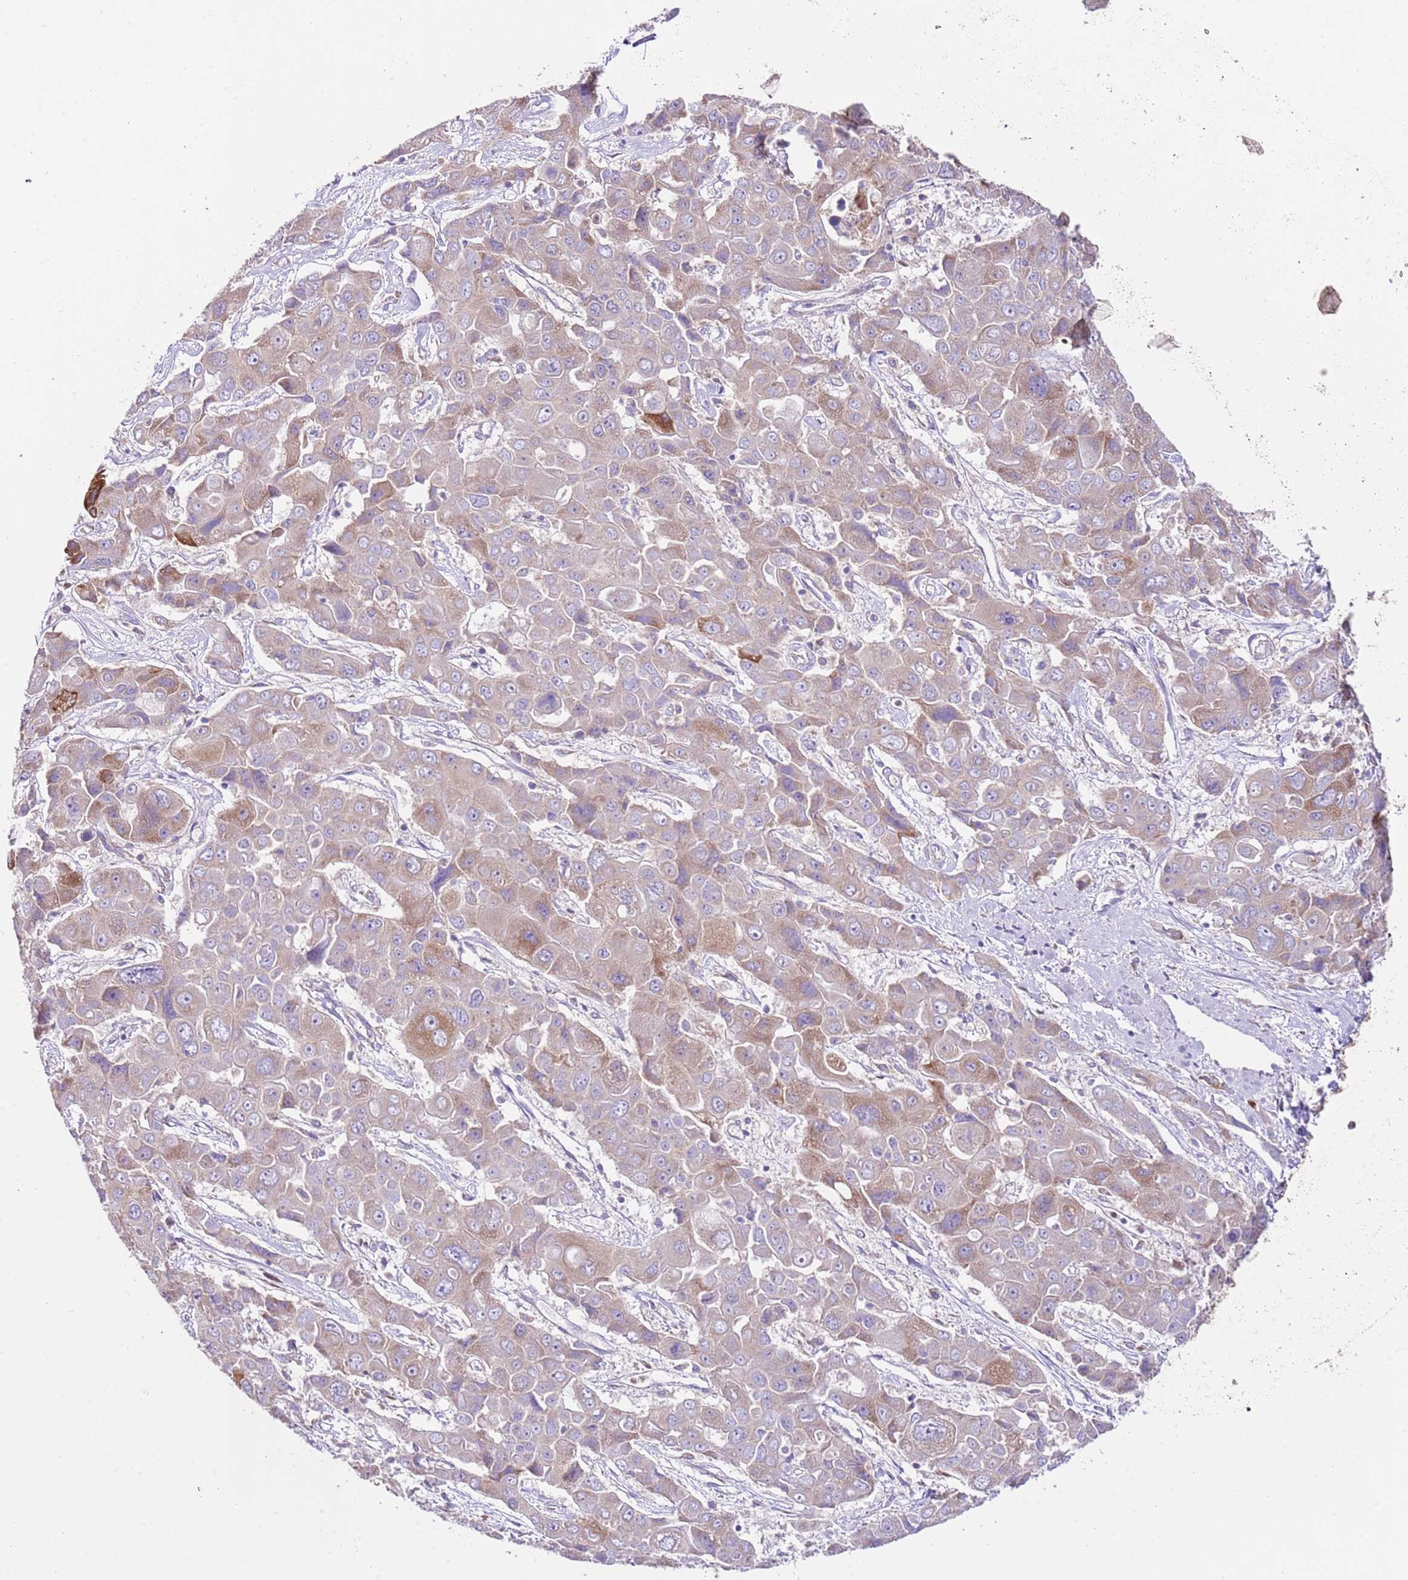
{"staining": {"intensity": "moderate", "quantity": ">75%", "location": "cytoplasmic/membranous"}, "tissue": "liver cancer", "cell_type": "Tumor cells", "image_type": "cancer", "snomed": [{"axis": "morphology", "description": "Cholangiocarcinoma"}, {"axis": "topography", "description": "Liver"}], "caption": "Protein analysis of liver cholangiocarcinoma tissue reveals moderate cytoplasmic/membranous positivity in about >75% of tumor cells.", "gene": "RPS10", "patient": {"sex": "male", "age": 67}}